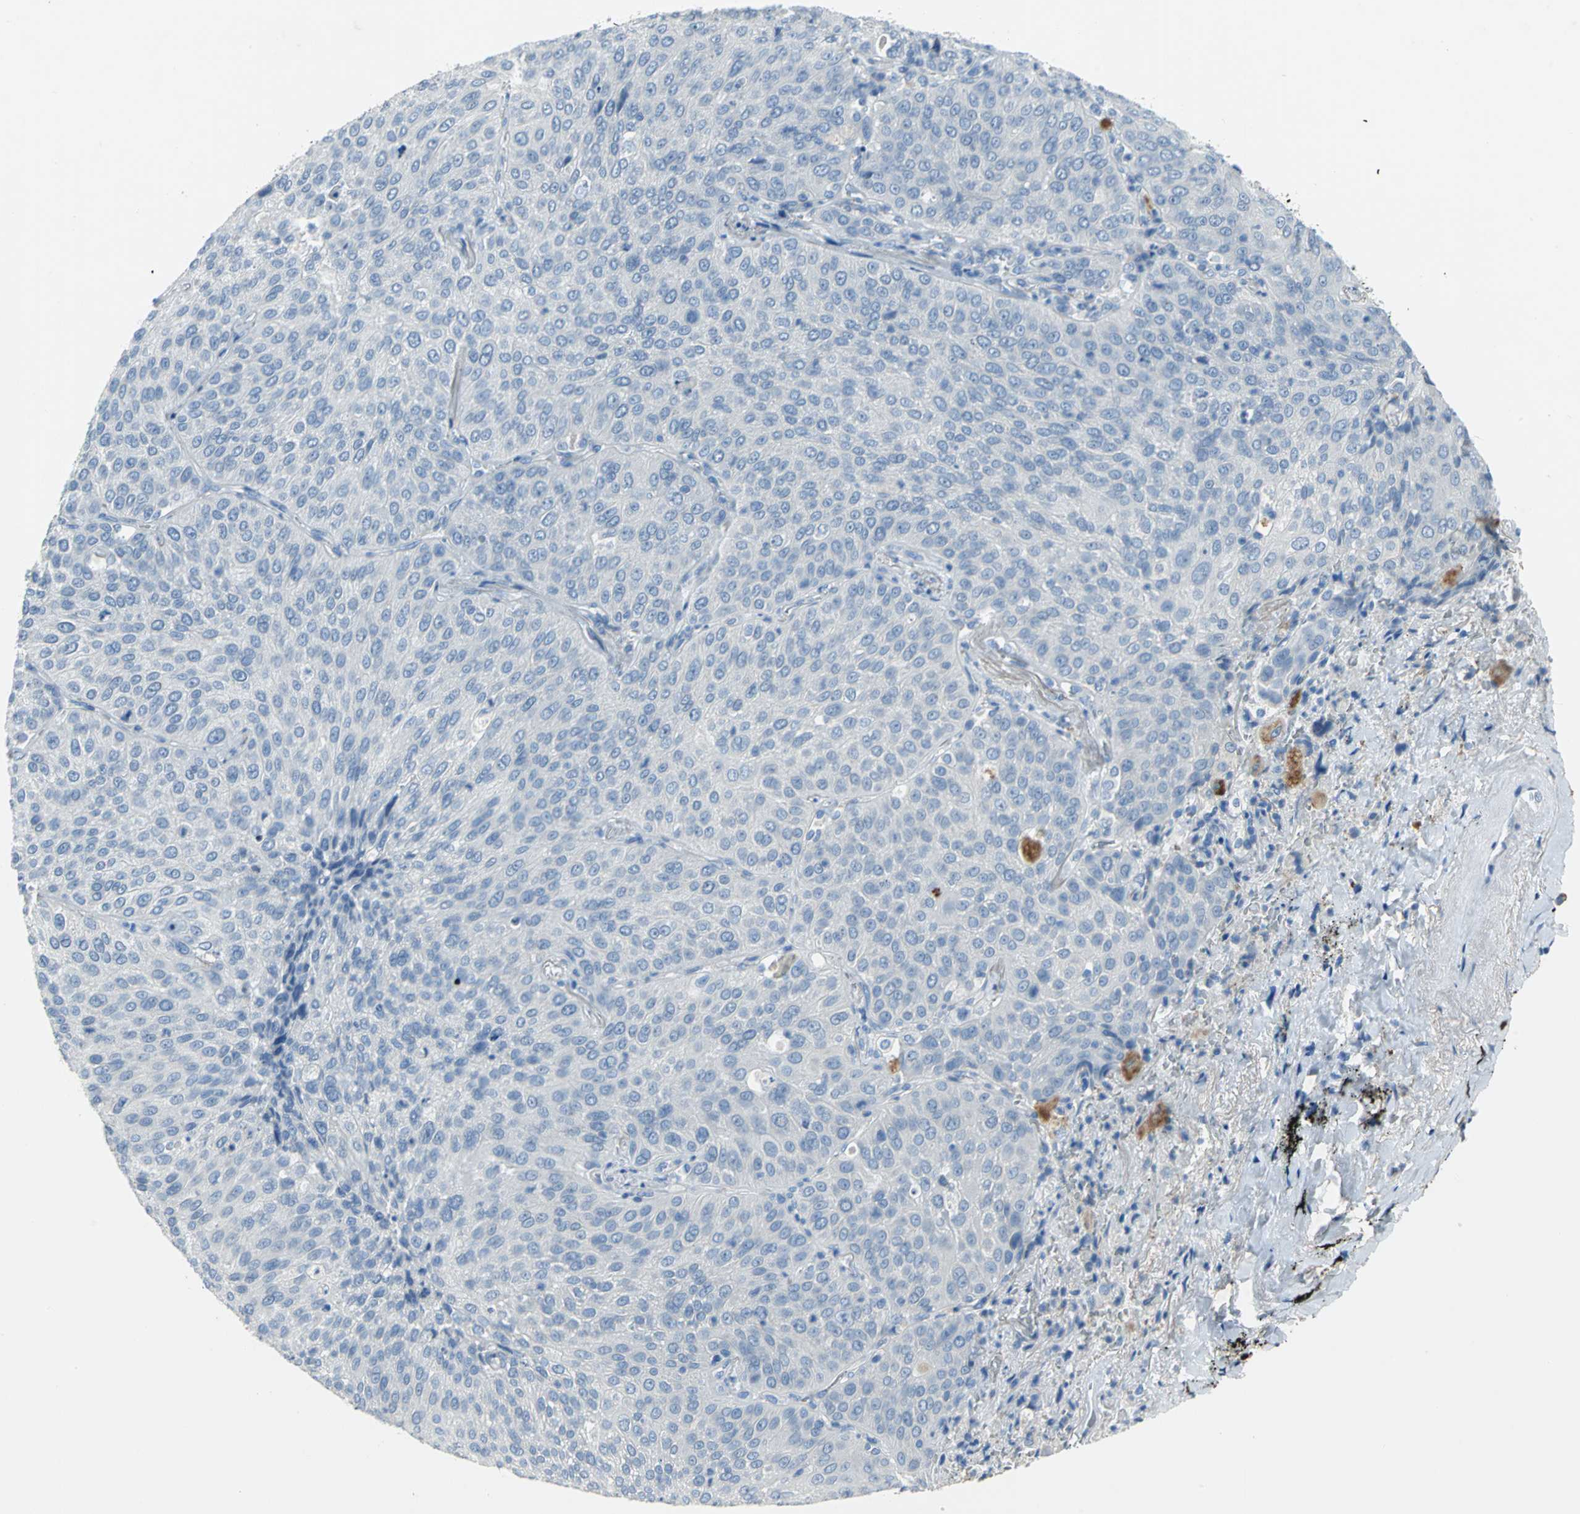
{"staining": {"intensity": "negative", "quantity": "none", "location": "none"}, "tissue": "lung cancer", "cell_type": "Tumor cells", "image_type": "cancer", "snomed": [{"axis": "morphology", "description": "Squamous cell carcinoma, NOS"}, {"axis": "topography", "description": "Lung"}], "caption": "A micrograph of lung cancer stained for a protein displays no brown staining in tumor cells.", "gene": "PTGDS", "patient": {"sex": "male", "age": 54}}